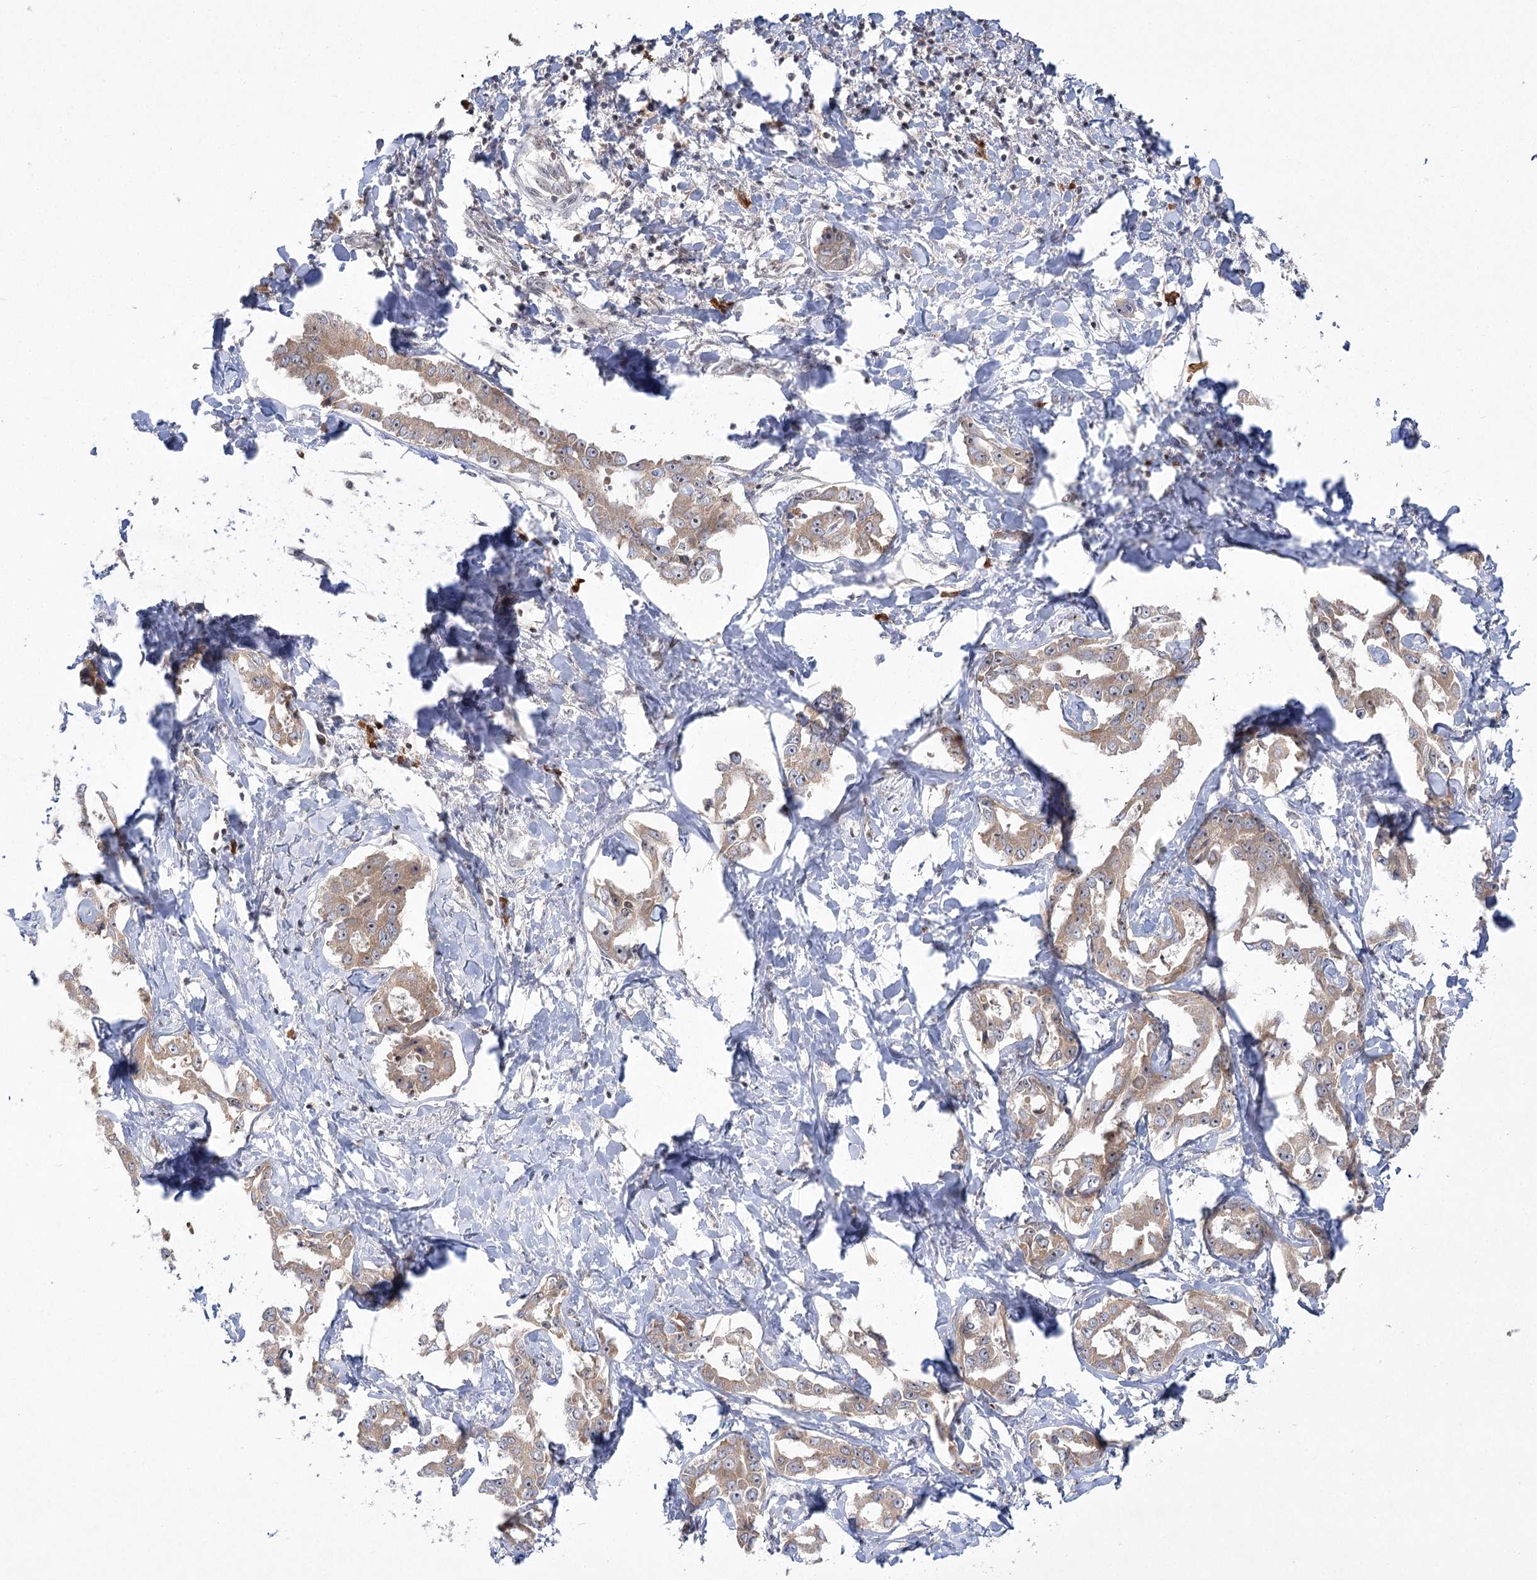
{"staining": {"intensity": "moderate", "quantity": ">75%", "location": "cytoplasmic/membranous"}, "tissue": "liver cancer", "cell_type": "Tumor cells", "image_type": "cancer", "snomed": [{"axis": "morphology", "description": "Cholangiocarcinoma"}, {"axis": "topography", "description": "Liver"}], "caption": "There is medium levels of moderate cytoplasmic/membranous positivity in tumor cells of liver cancer (cholangiocarcinoma), as demonstrated by immunohistochemical staining (brown color).", "gene": "SYTL1", "patient": {"sex": "male", "age": 59}}